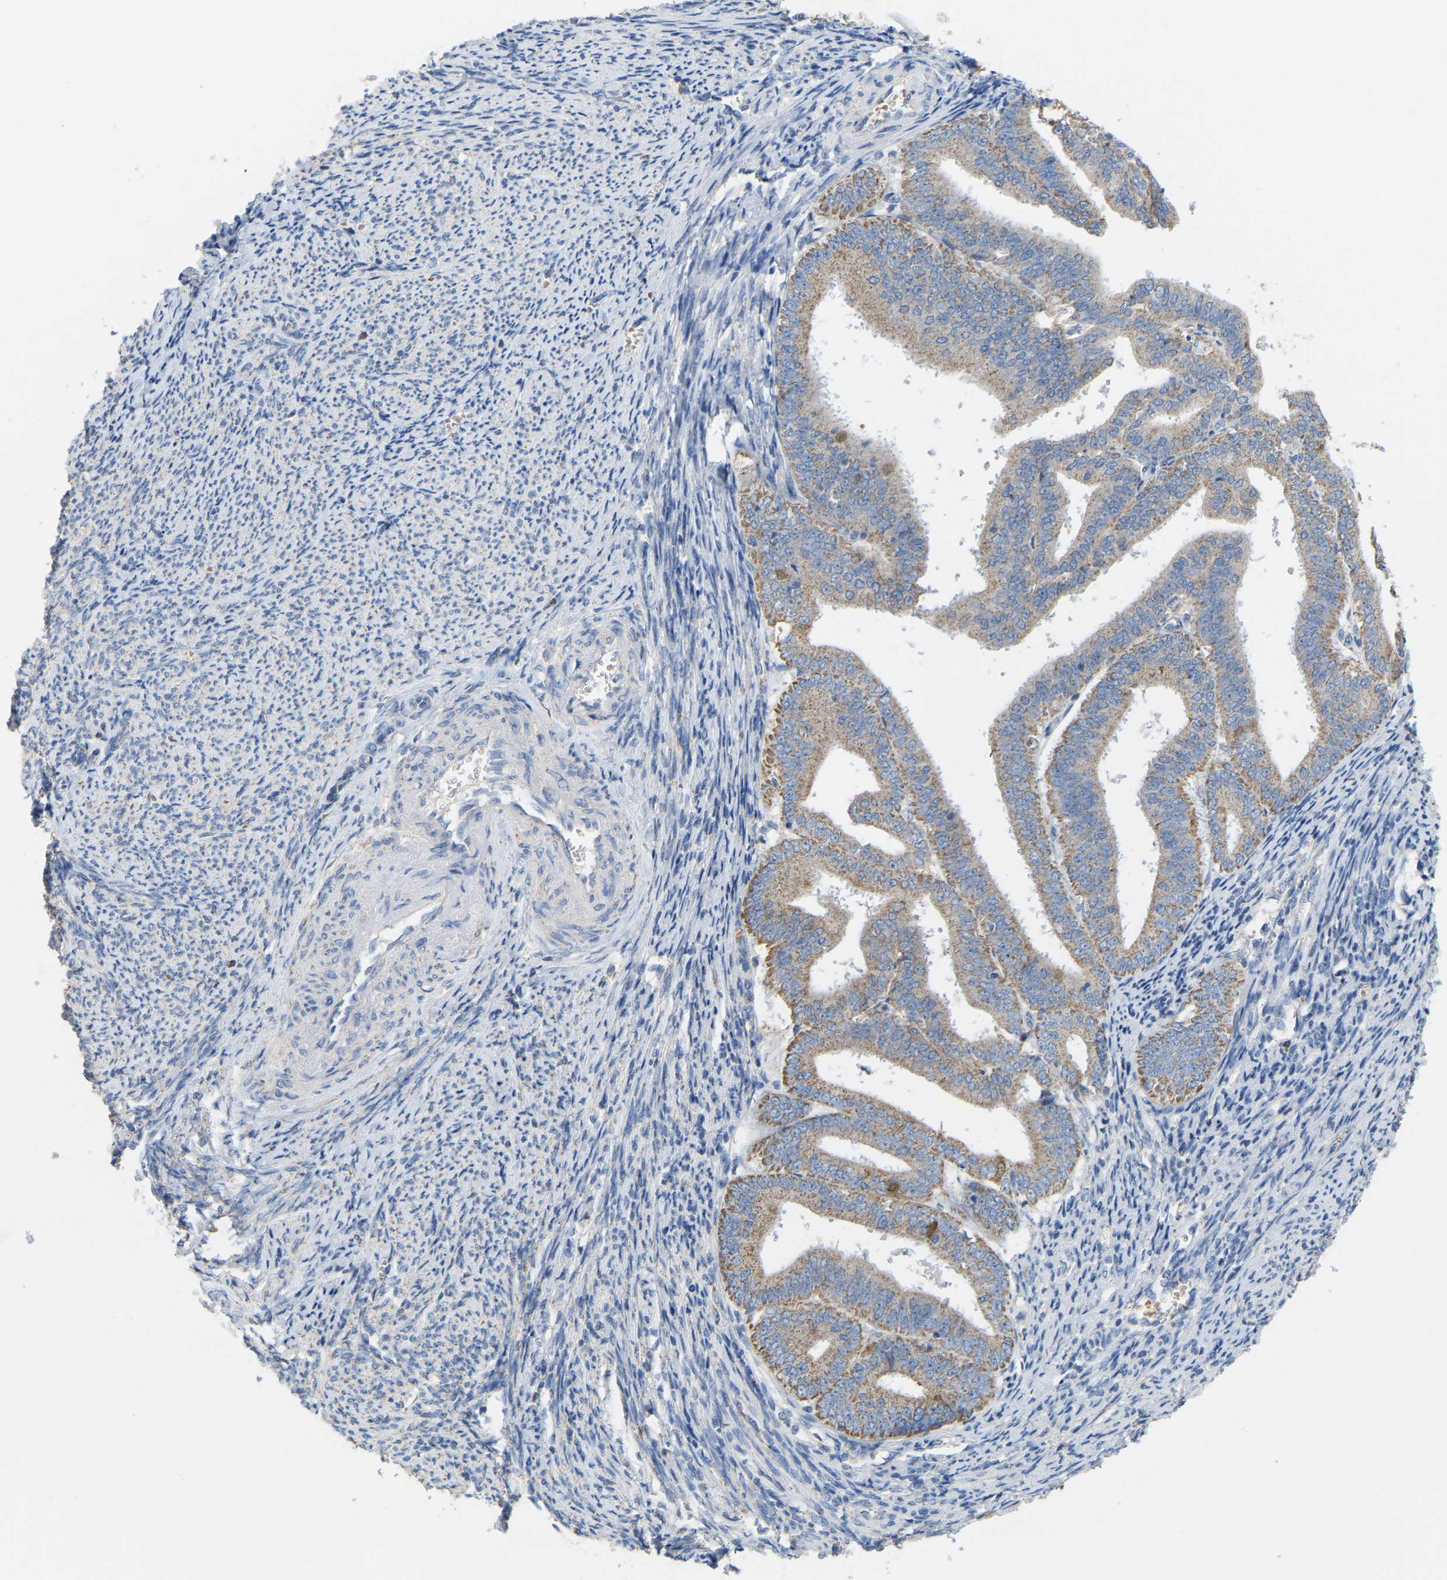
{"staining": {"intensity": "weak", "quantity": ">75%", "location": "cytoplasmic/membranous"}, "tissue": "endometrial cancer", "cell_type": "Tumor cells", "image_type": "cancer", "snomed": [{"axis": "morphology", "description": "Adenocarcinoma, NOS"}, {"axis": "topography", "description": "Endometrium"}], "caption": "IHC of endometrial cancer exhibits low levels of weak cytoplasmic/membranous positivity in about >75% of tumor cells. (DAB (3,3'-diaminobenzidine) = brown stain, brightfield microscopy at high magnification).", "gene": "SERPINB5", "patient": {"sex": "female", "age": 63}}